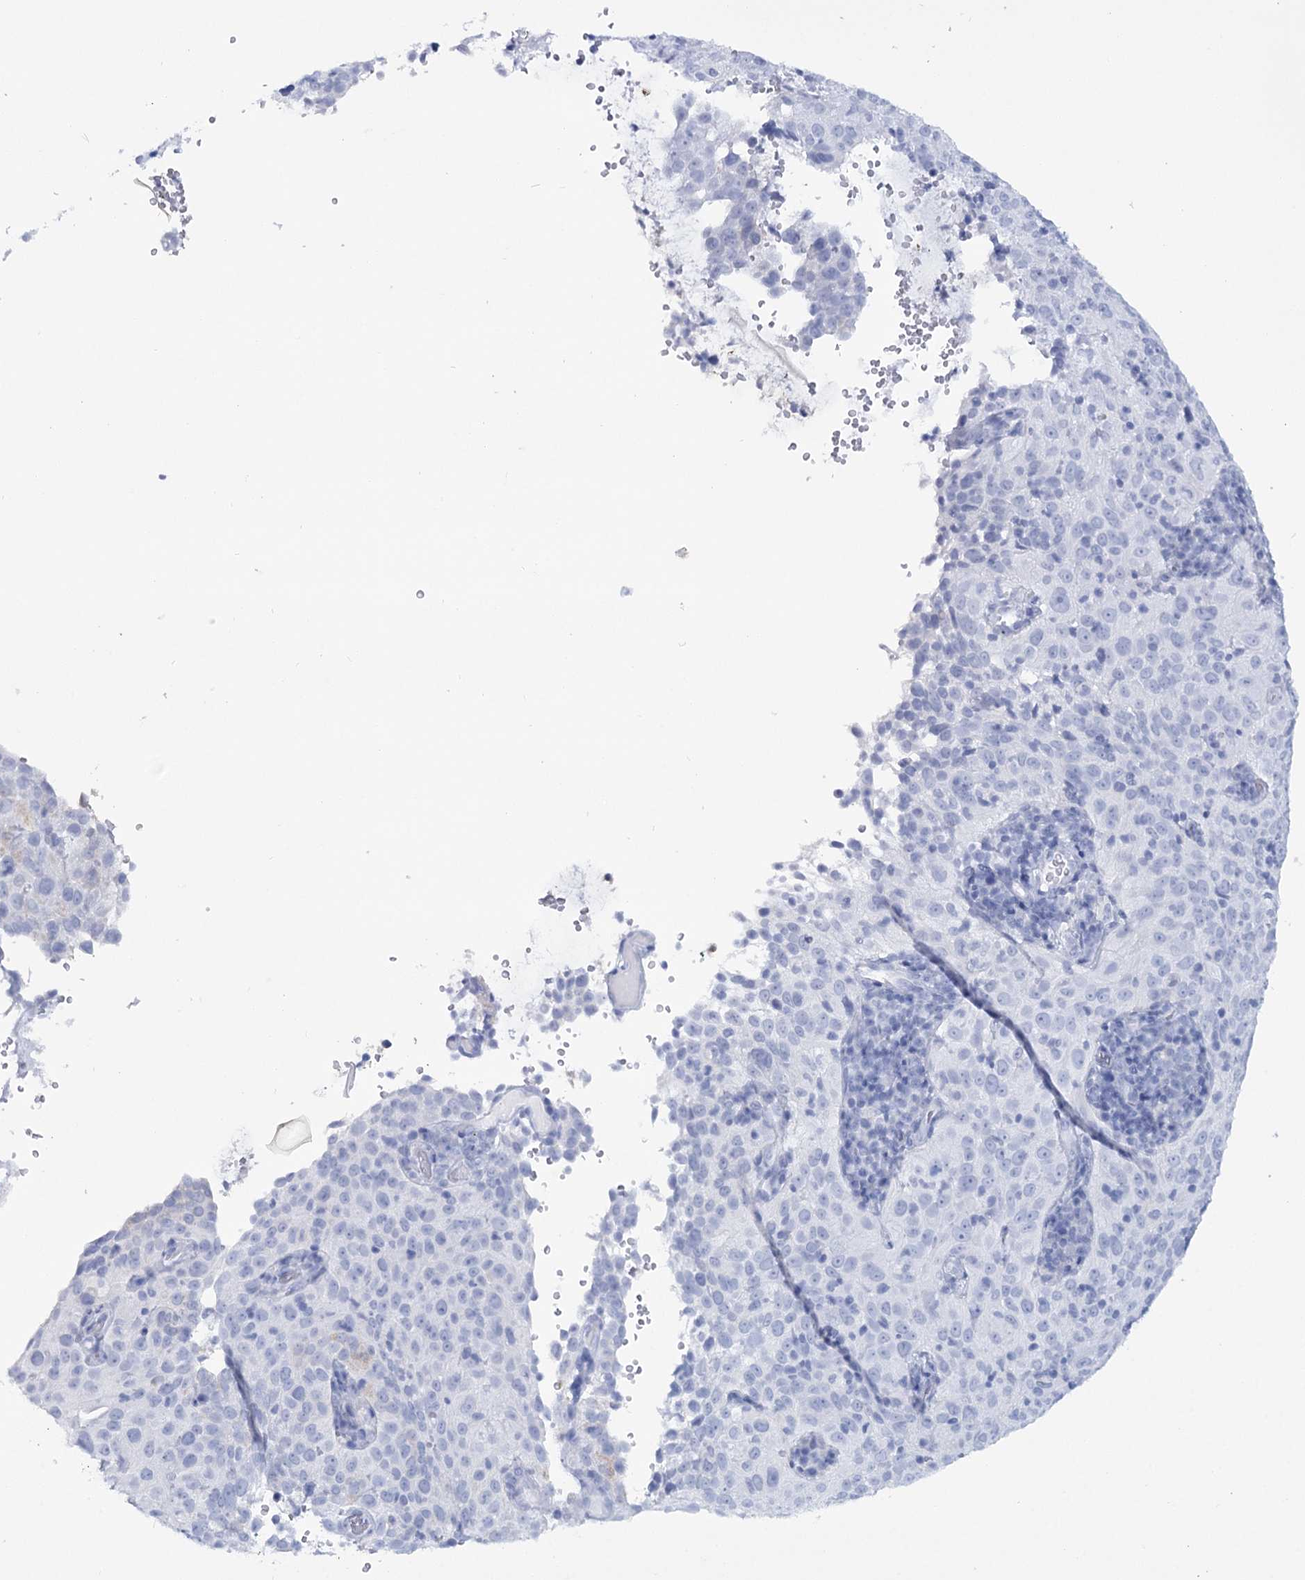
{"staining": {"intensity": "negative", "quantity": "none", "location": "none"}, "tissue": "cervical cancer", "cell_type": "Tumor cells", "image_type": "cancer", "snomed": [{"axis": "morphology", "description": "Squamous cell carcinoma, NOS"}, {"axis": "topography", "description": "Cervix"}], "caption": "Protein analysis of squamous cell carcinoma (cervical) reveals no significant expression in tumor cells.", "gene": "RNF186", "patient": {"sex": "female", "age": 31}}